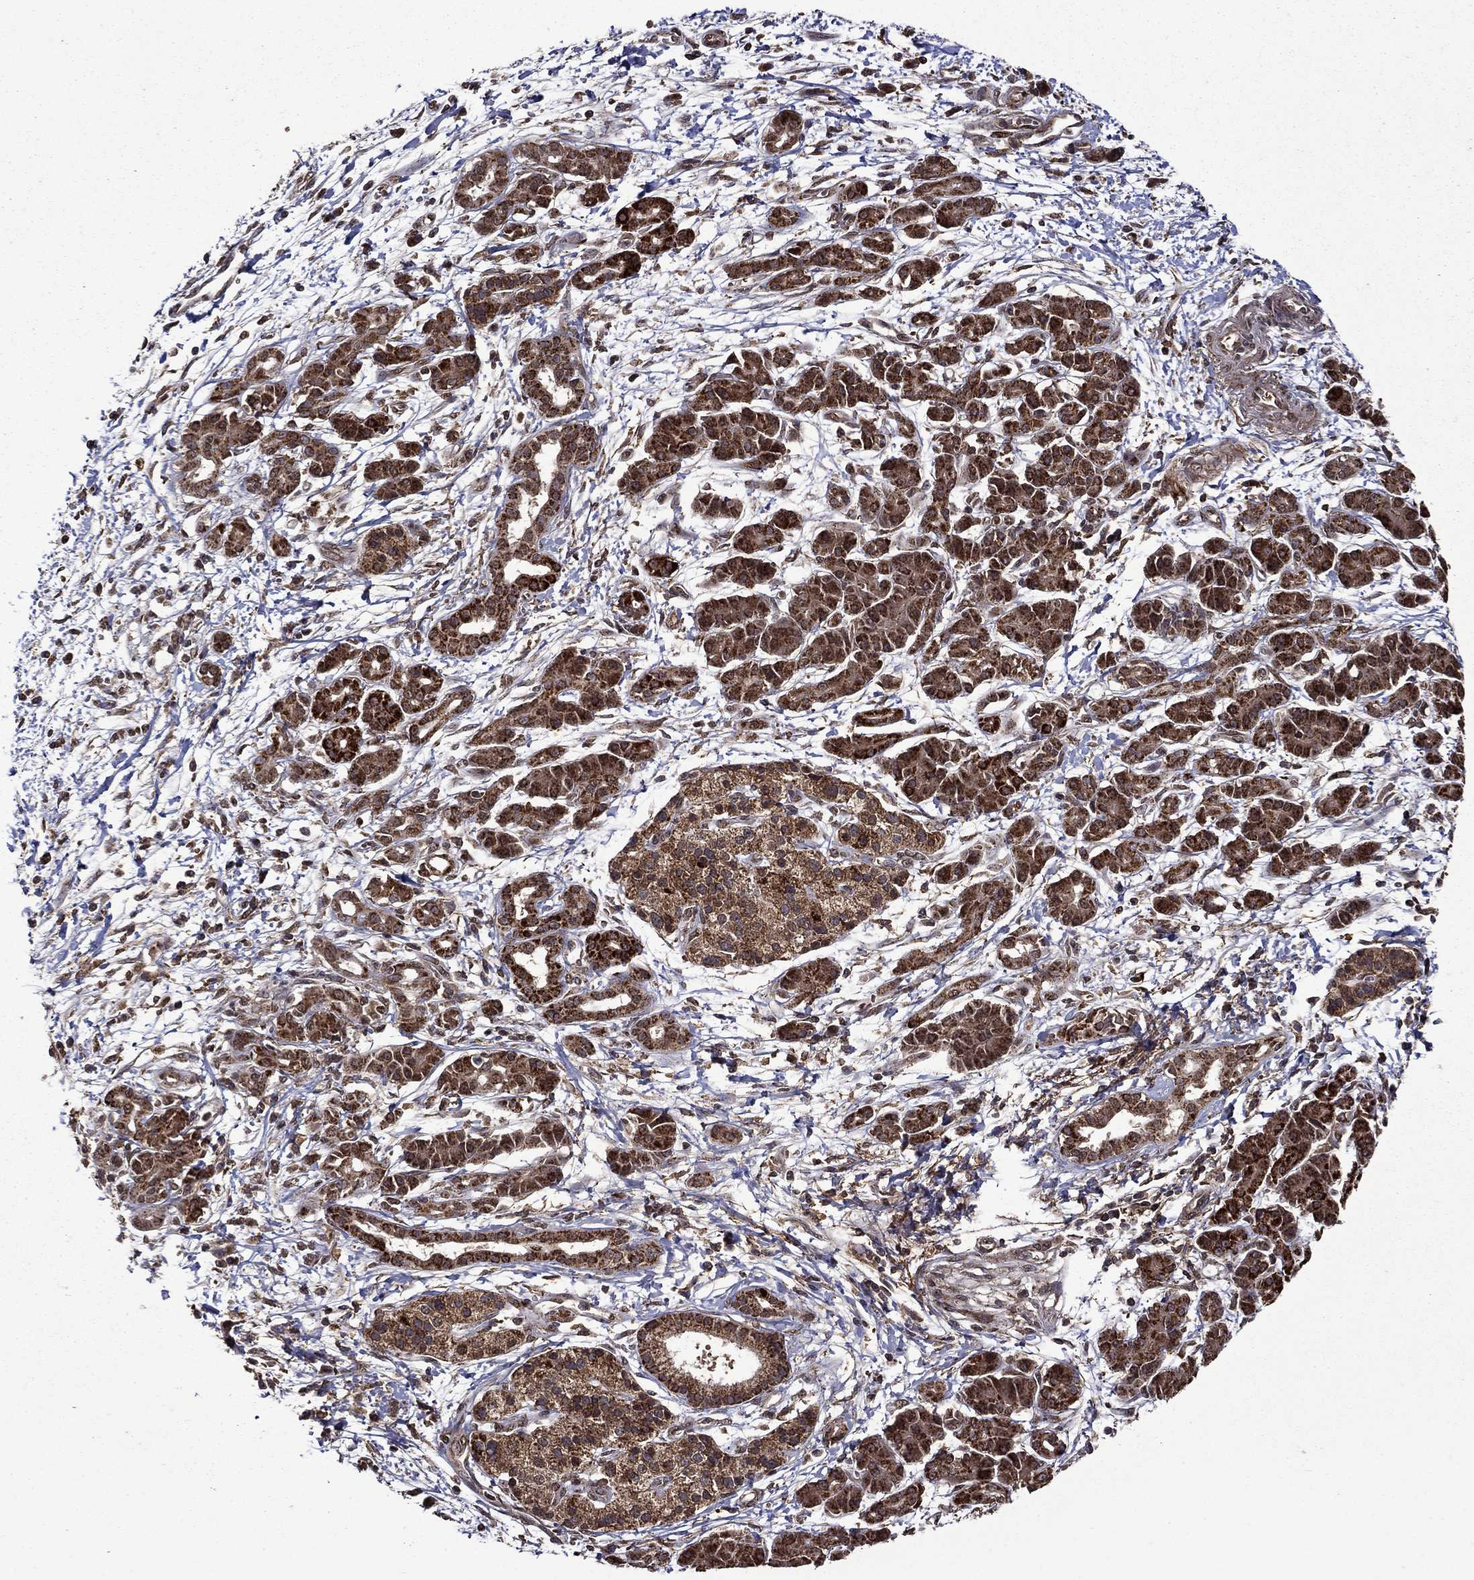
{"staining": {"intensity": "strong", "quantity": ">75%", "location": "cytoplasmic/membranous,nuclear"}, "tissue": "pancreatic cancer", "cell_type": "Tumor cells", "image_type": "cancer", "snomed": [{"axis": "morphology", "description": "Adenocarcinoma, NOS"}, {"axis": "topography", "description": "Pancreas"}], "caption": "IHC (DAB) staining of pancreatic adenocarcinoma shows strong cytoplasmic/membranous and nuclear protein staining in approximately >75% of tumor cells.", "gene": "ITM2B", "patient": {"sex": "male", "age": 72}}